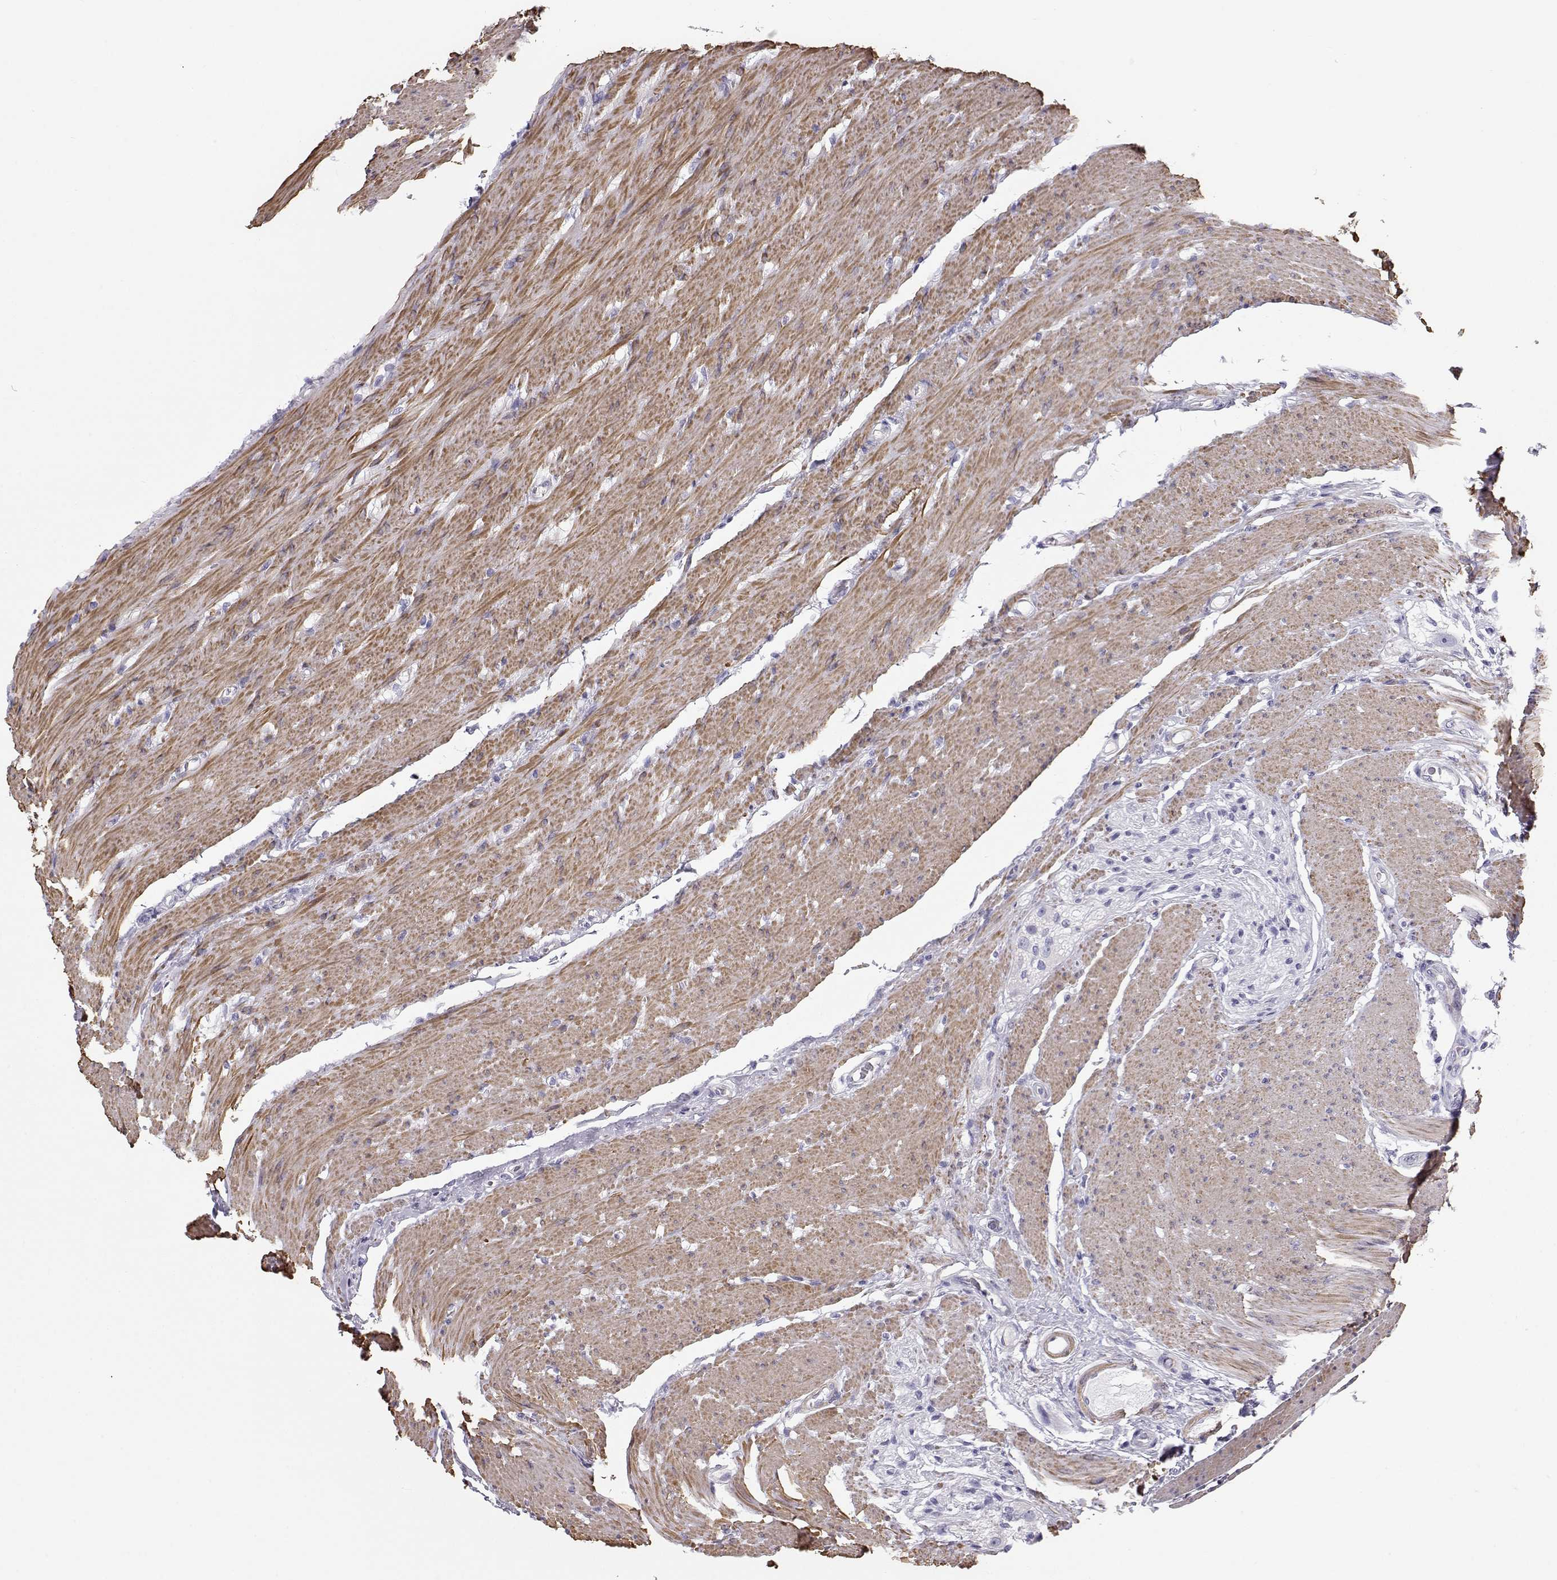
{"staining": {"intensity": "negative", "quantity": "none", "location": "none"}, "tissue": "colon", "cell_type": "Endothelial cells", "image_type": "normal", "snomed": [{"axis": "morphology", "description": "Normal tissue, NOS"}, {"axis": "topography", "description": "Colon"}], "caption": "This micrograph is of unremarkable colon stained with immunohistochemistry to label a protein in brown with the nuclei are counter-stained blue. There is no expression in endothelial cells. (Brightfield microscopy of DAB (3,3'-diaminobenzidine) immunohistochemistry at high magnification).", "gene": "SLITRK3", "patient": {"sex": "female", "age": 65}}